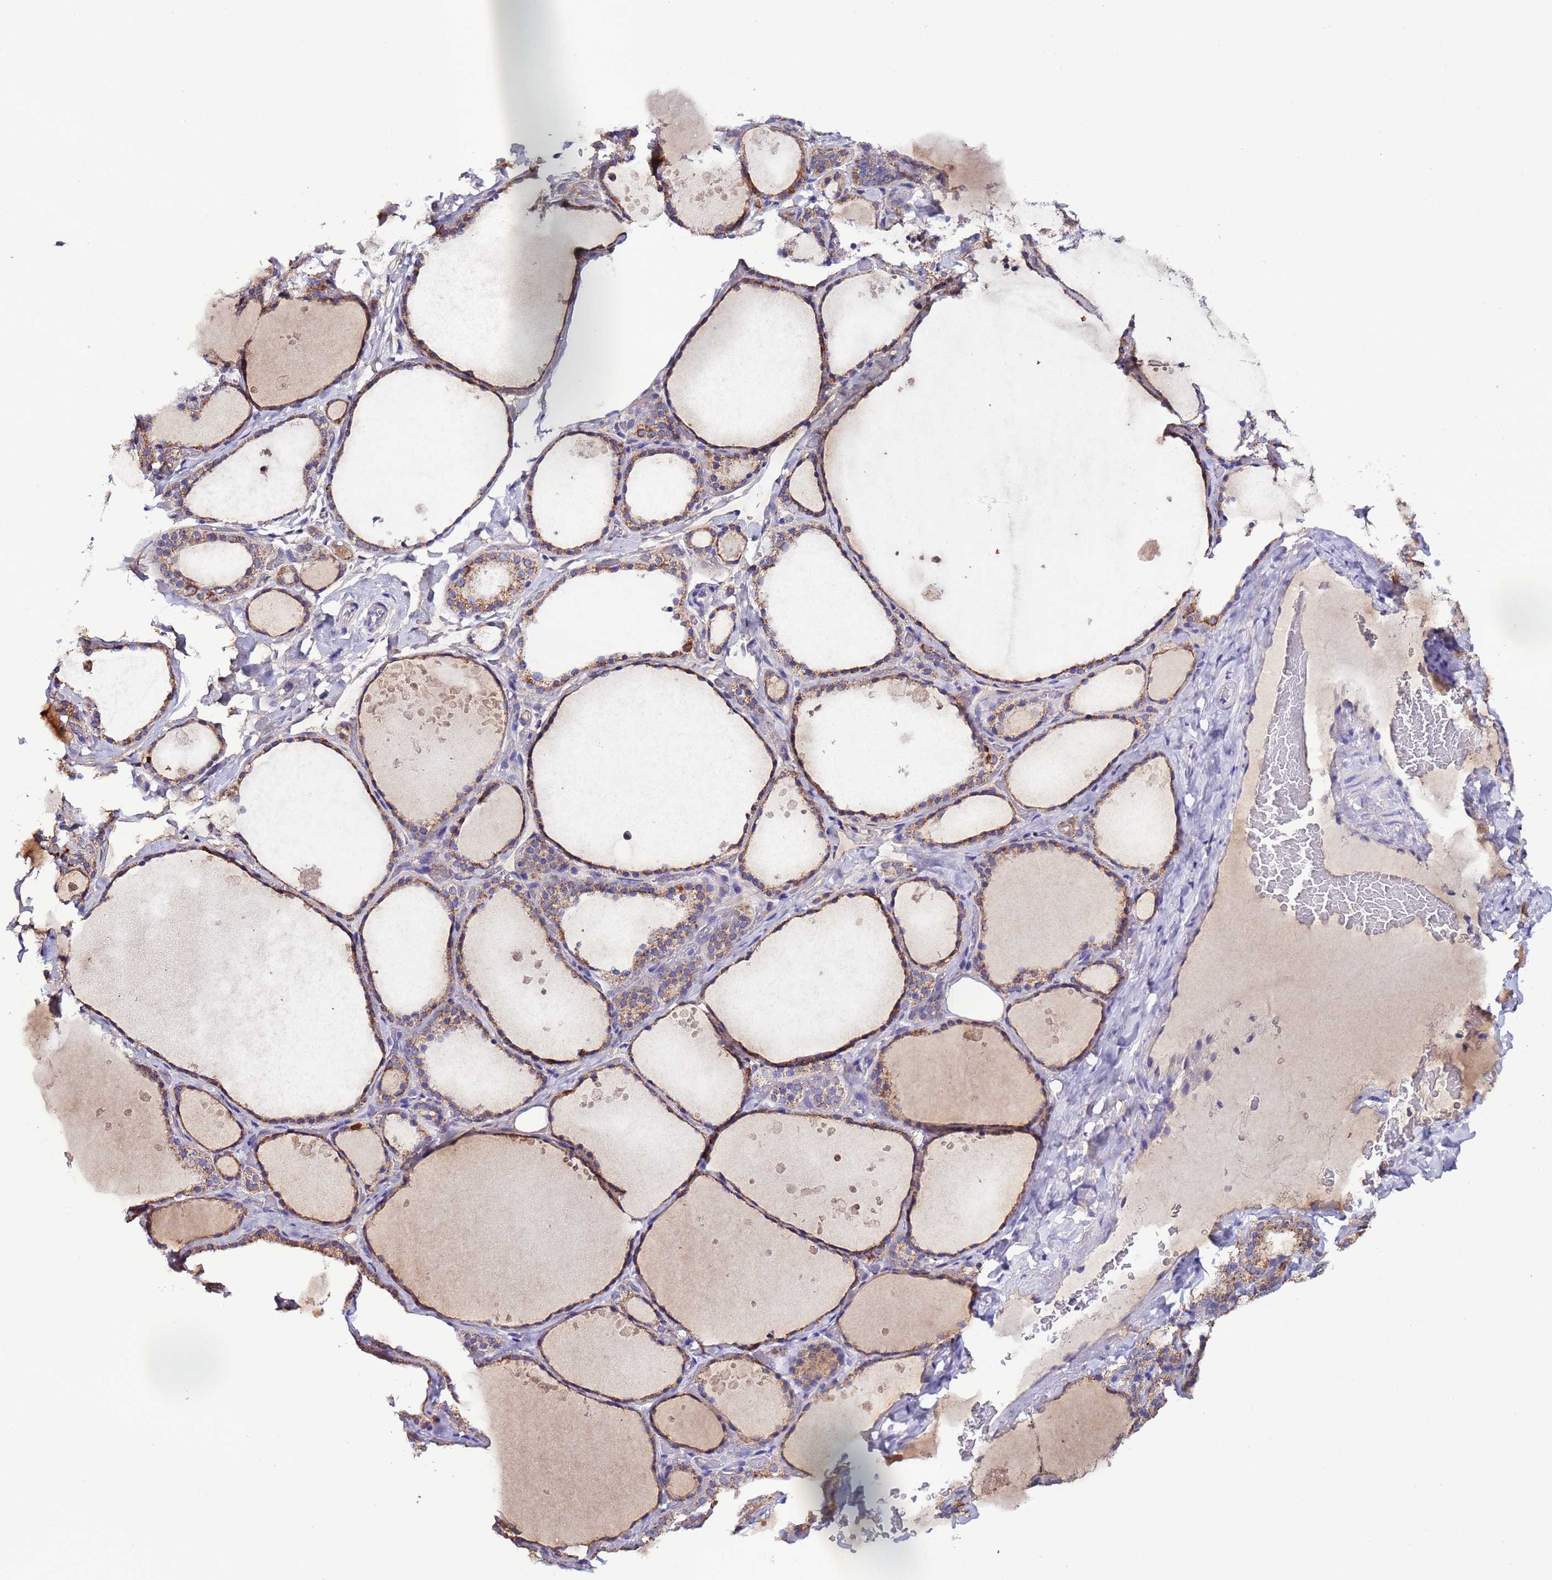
{"staining": {"intensity": "moderate", "quantity": "25%-75%", "location": "cytoplasmic/membranous"}, "tissue": "thyroid gland", "cell_type": "Glandular cells", "image_type": "normal", "snomed": [{"axis": "morphology", "description": "Normal tissue, NOS"}, {"axis": "topography", "description": "Thyroid gland"}], "caption": "Thyroid gland stained for a protein exhibits moderate cytoplasmic/membranous positivity in glandular cells. The staining is performed using DAB brown chromogen to label protein expression. The nuclei are counter-stained blue using hematoxylin.", "gene": "AHI1", "patient": {"sex": "female", "age": 44}}